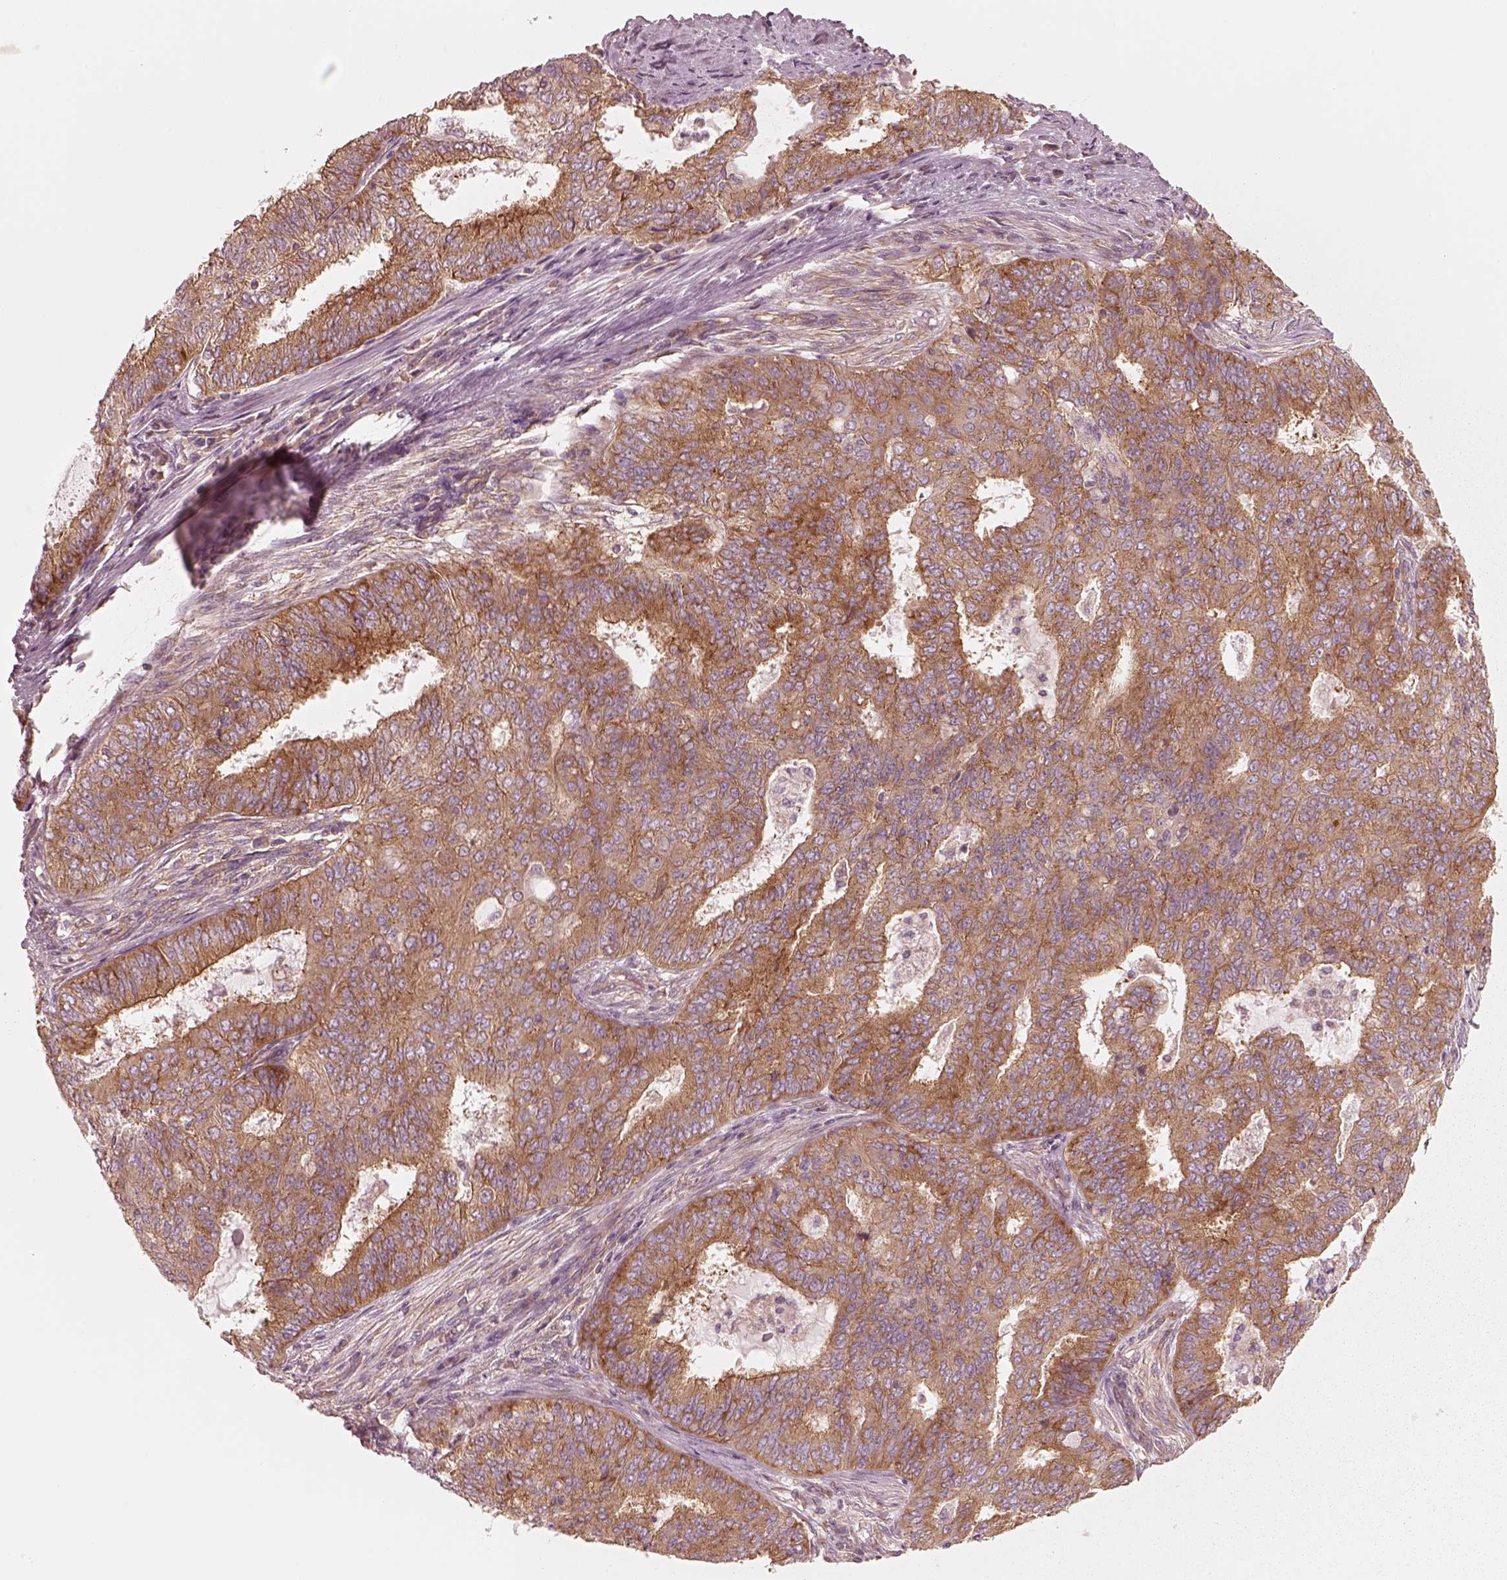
{"staining": {"intensity": "moderate", "quantity": ">75%", "location": "cytoplasmic/membranous"}, "tissue": "endometrial cancer", "cell_type": "Tumor cells", "image_type": "cancer", "snomed": [{"axis": "morphology", "description": "Adenocarcinoma, NOS"}, {"axis": "topography", "description": "Endometrium"}], "caption": "This is an image of immunohistochemistry (IHC) staining of endometrial cancer (adenocarcinoma), which shows moderate positivity in the cytoplasmic/membranous of tumor cells.", "gene": "CNOT2", "patient": {"sex": "female", "age": 62}}